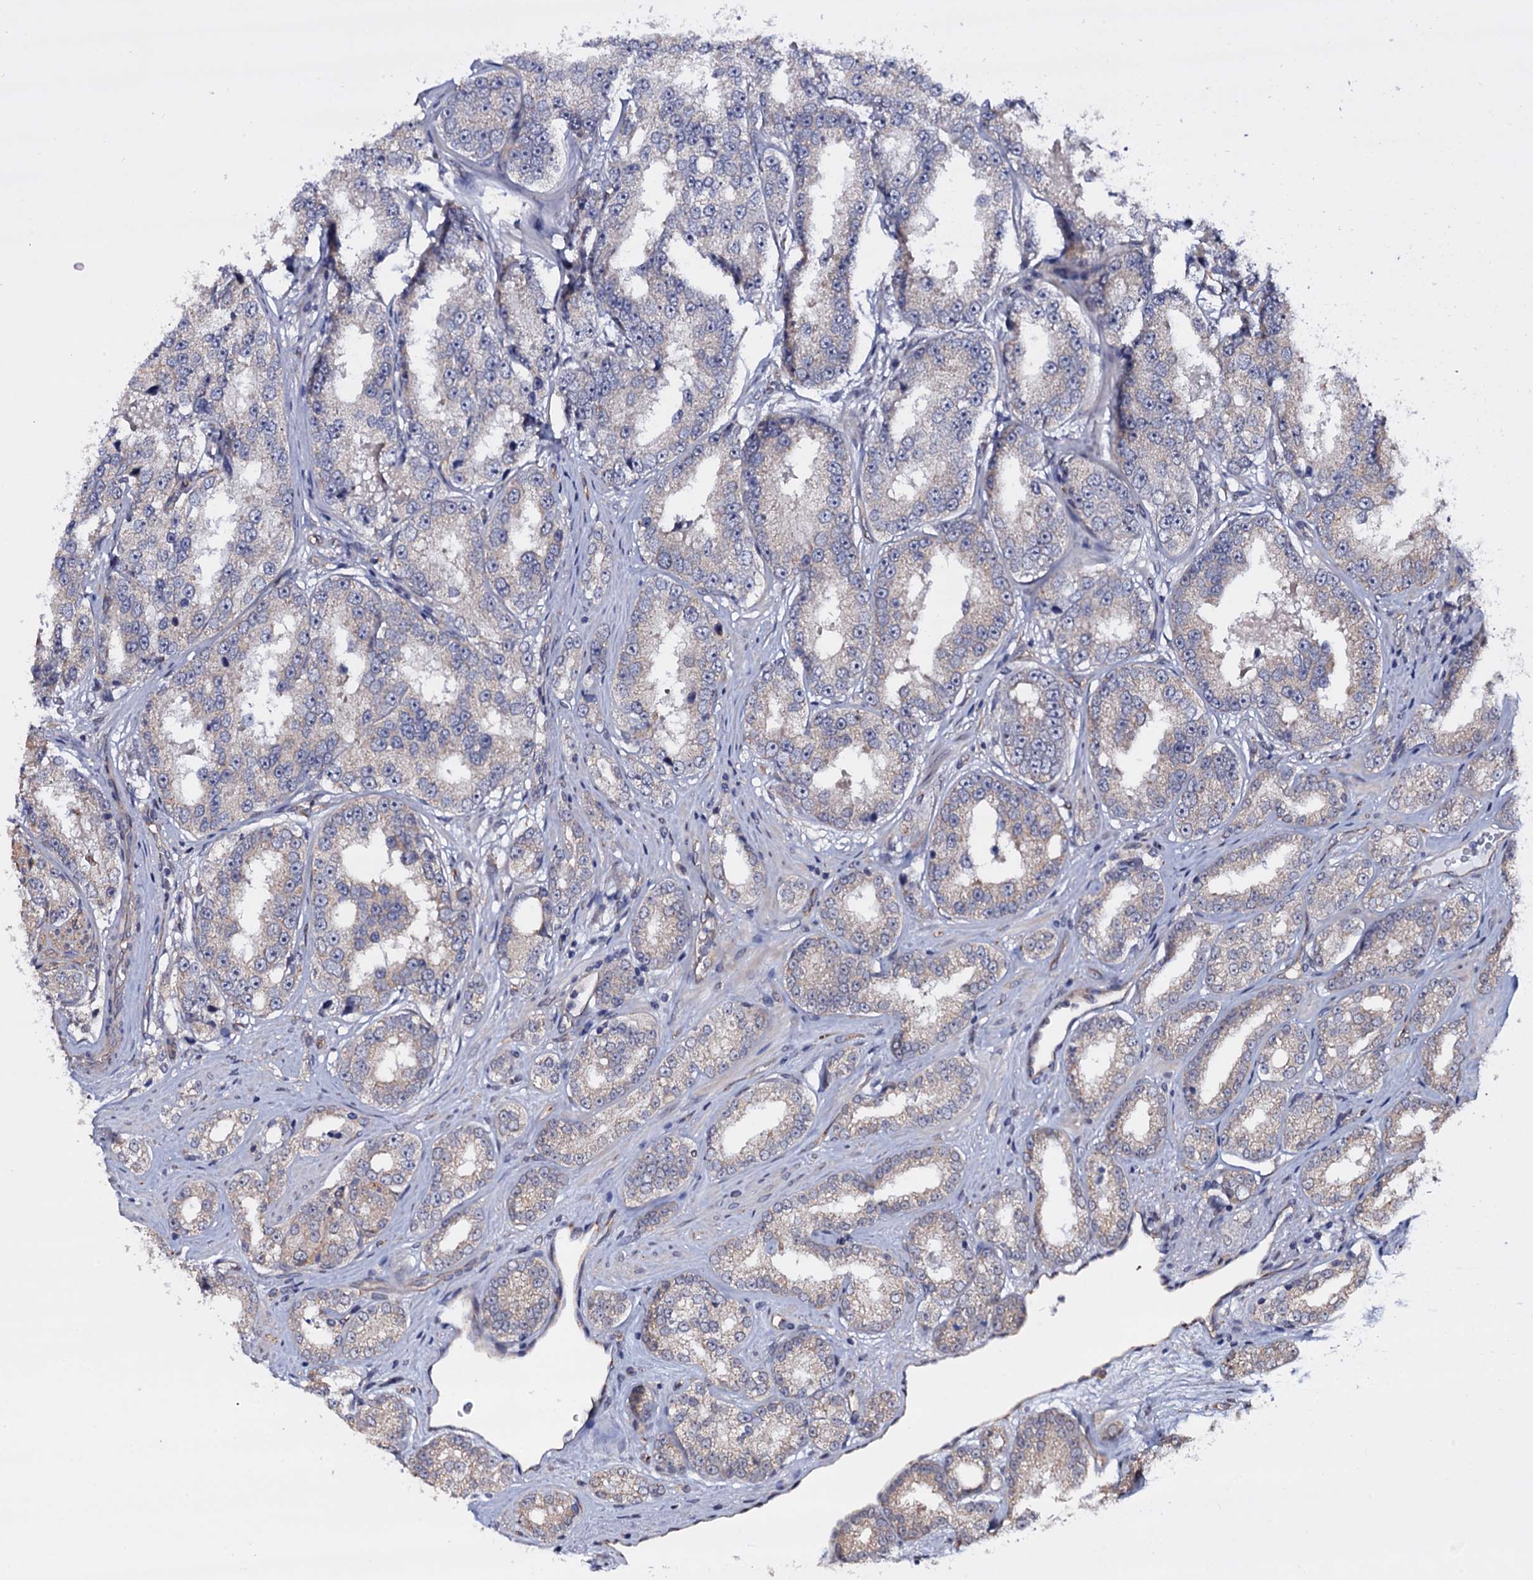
{"staining": {"intensity": "weak", "quantity": "<25%", "location": "cytoplasmic/membranous"}, "tissue": "prostate cancer", "cell_type": "Tumor cells", "image_type": "cancer", "snomed": [{"axis": "morphology", "description": "Normal tissue, NOS"}, {"axis": "morphology", "description": "Adenocarcinoma, High grade"}, {"axis": "topography", "description": "Prostate"}], "caption": "Protein analysis of prostate high-grade adenocarcinoma displays no significant expression in tumor cells.", "gene": "GAREM1", "patient": {"sex": "male", "age": 83}}